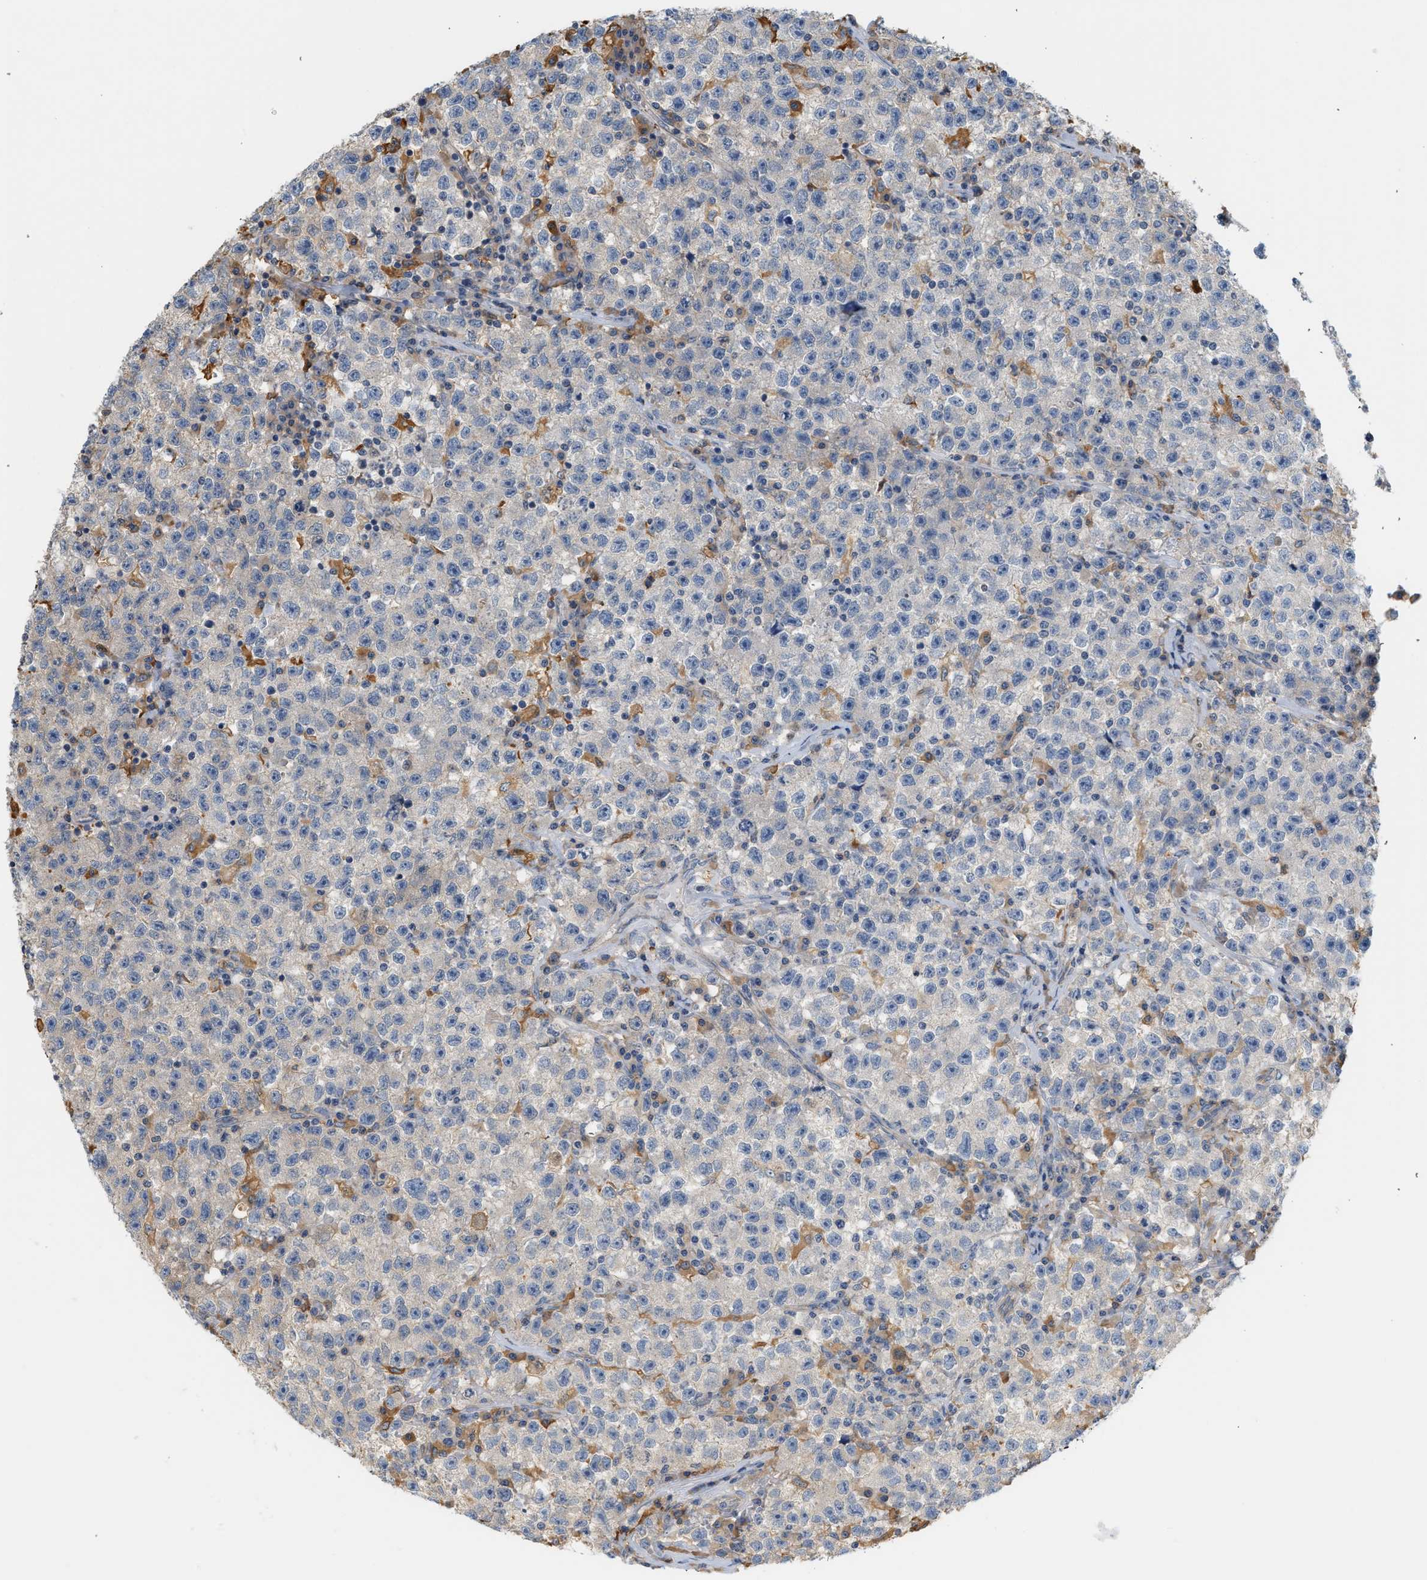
{"staining": {"intensity": "negative", "quantity": "none", "location": "none"}, "tissue": "testis cancer", "cell_type": "Tumor cells", "image_type": "cancer", "snomed": [{"axis": "morphology", "description": "Seminoma, NOS"}, {"axis": "topography", "description": "Testis"}], "caption": "High magnification brightfield microscopy of testis seminoma stained with DAB (3,3'-diaminobenzidine) (brown) and counterstained with hematoxylin (blue): tumor cells show no significant positivity.", "gene": "CTXN1", "patient": {"sex": "male", "age": 22}}